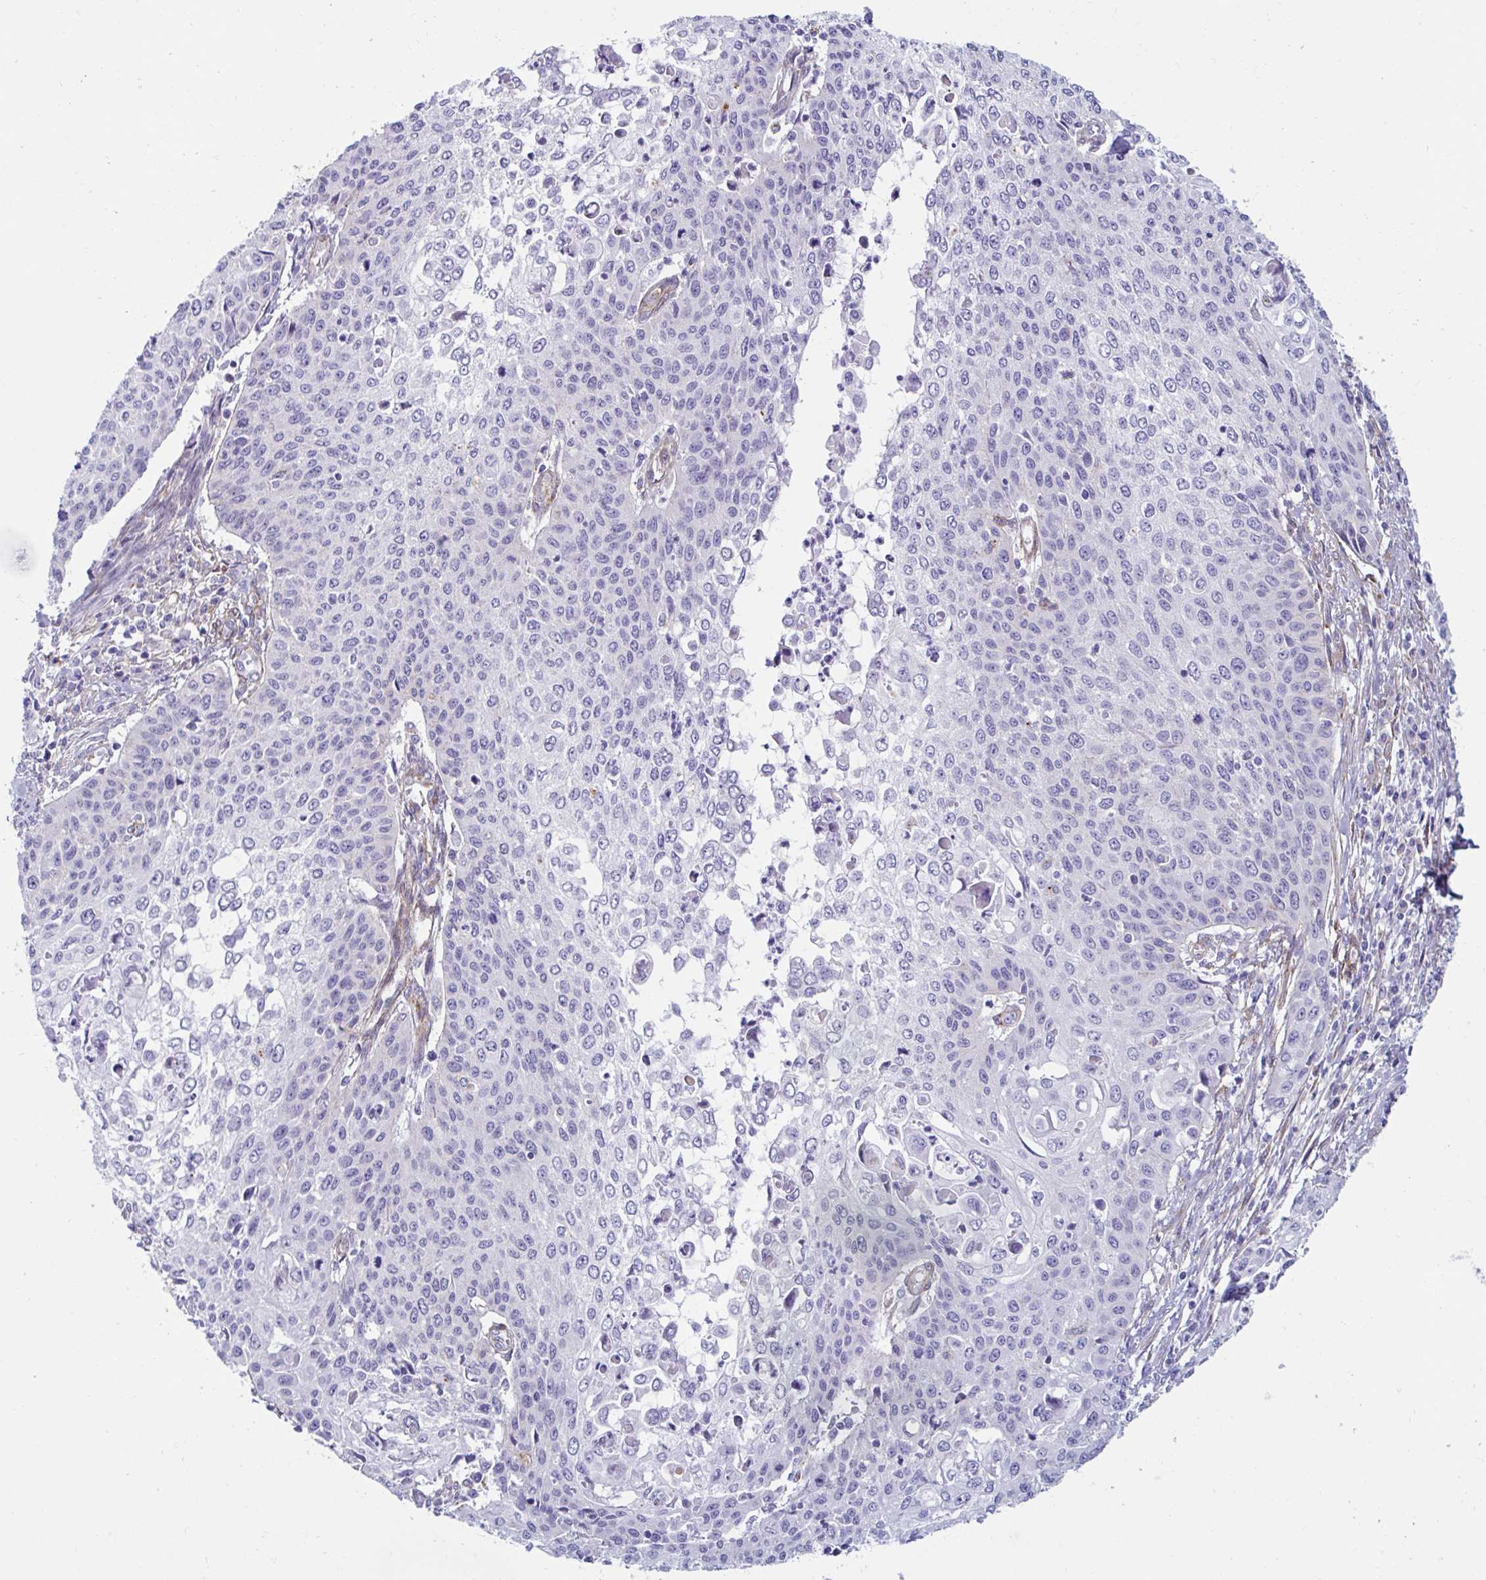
{"staining": {"intensity": "negative", "quantity": "none", "location": "none"}, "tissue": "cervical cancer", "cell_type": "Tumor cells", "image_type": "cancer", "snomed": [{"axis": "morphology", "description": "Squamous cell carcinoma, NOS"}, {"axis": "topography", "description": "Cervix"}], "caption": "This is an immunohistochemistry (IHC) micrograph of human cervical cancer (squamous cell carcinoma). There is no staining in tumor cells.", "gene": "ANKRD62", "patient": {"sex": "female", "age": 65}}